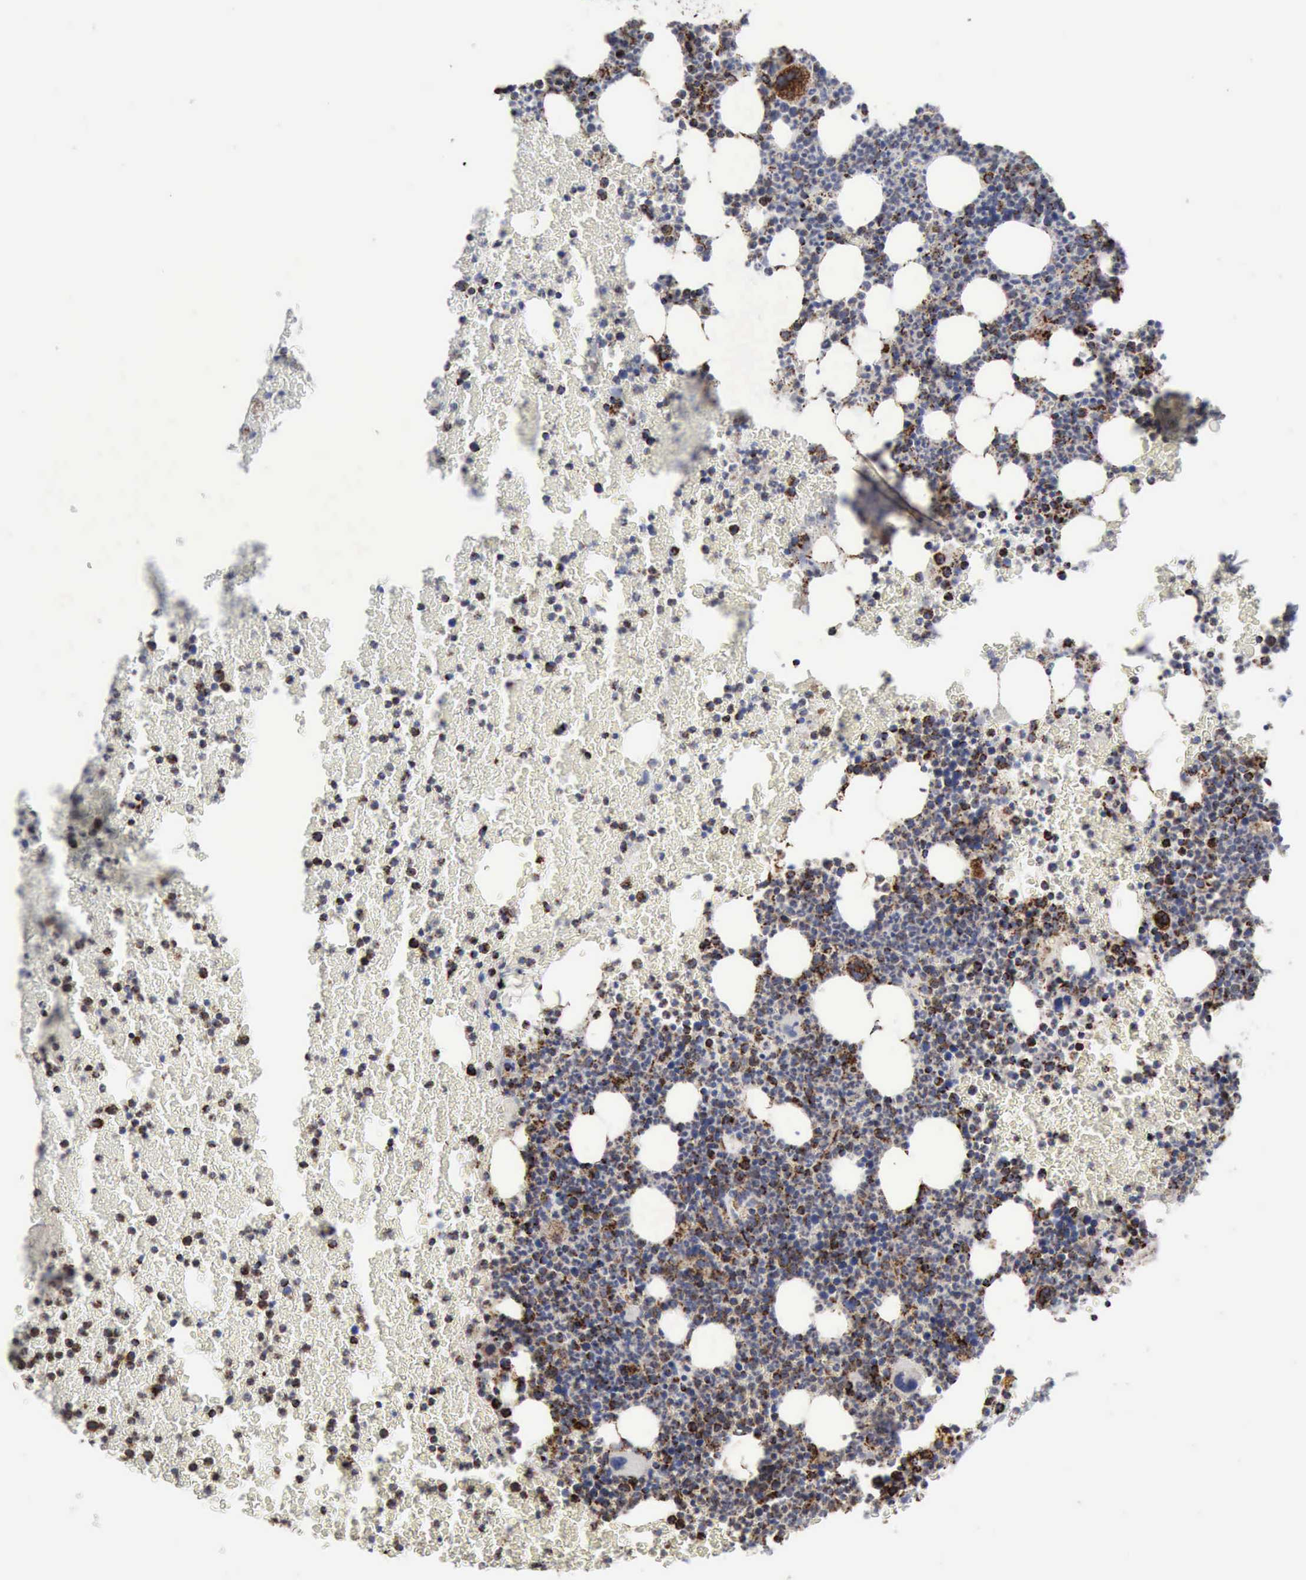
{"staining": {"intensity": "strong", "quantity": "25%-75%", "location": "cytoplasmic/membranous"}, "tissue": "bone marrow", "cell_type": "Hematopoietic cells", "image_type": "normal", "snomed": [{"axis": "morphology", "description": "Normal tissue, NOS"}, {"axis": "topography", "description": "Bone marrow"}], "caption": "Normal bone marrow was stained to show a protein in brown. There is high levels of strong cytoplasmic/membranous positivity in approximately 25%-75% of hematopoietic cells. Immunohistochemistry (ihc) stains the protein of interest in brown and the nuclei are stained blue.", "gene": "ACO2", "patient": {"sex": "female", "age": 52}}